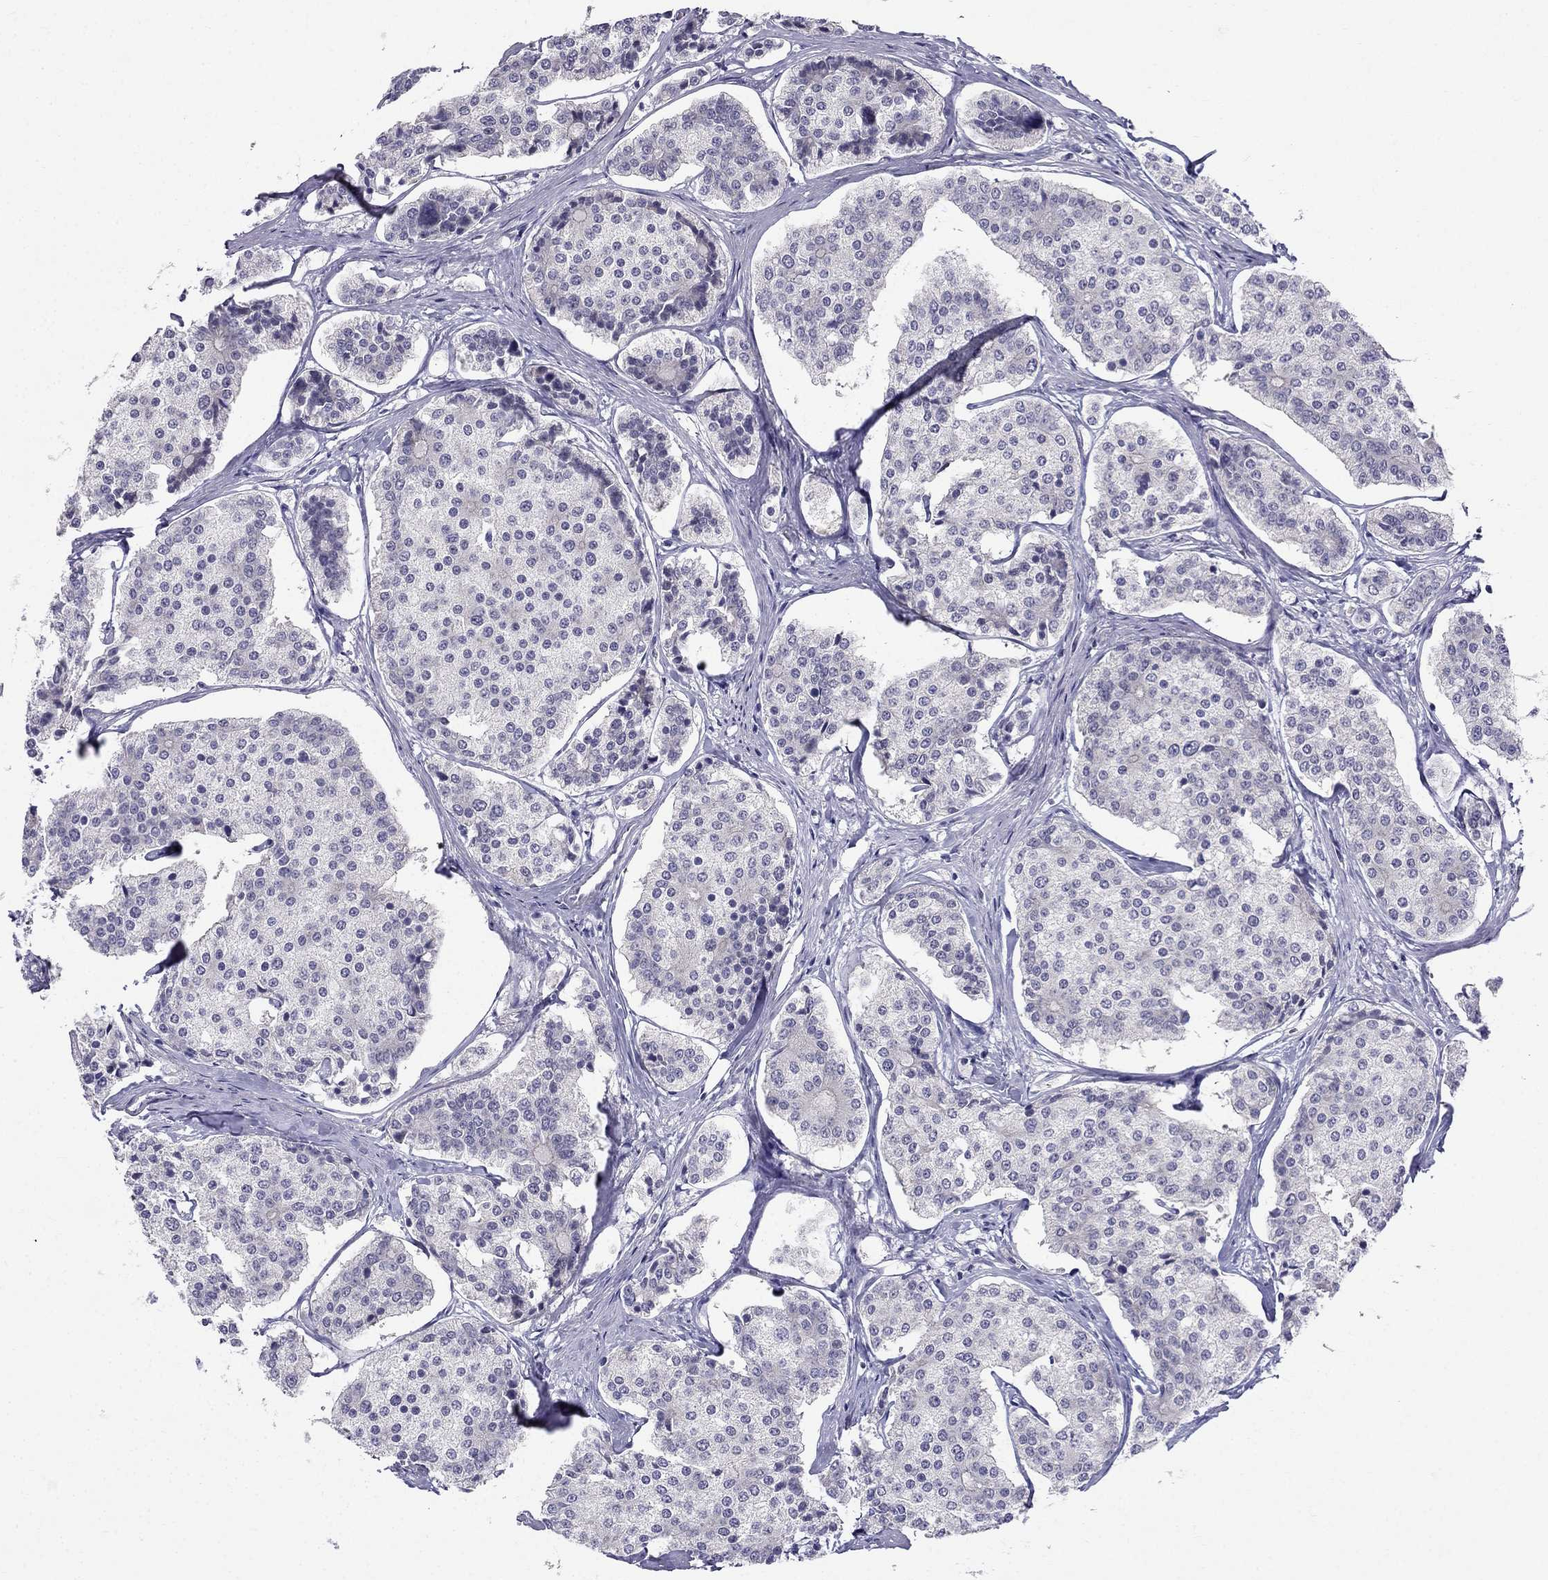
{"staining": {"intensity": "negative", "quantity": "none", "location": "none"}, "tissue": "carcinoid", "cell_type": "Tumor cells", "image_type": "cancer", "snomed": [{"axis": "morphology", "description": "Carcinoid, malignant, NOS"}, {"axis": "topography", "description": "Small intestine"}], "caption": "Human malignant carcinoid stained for a protein using immunohistochemistry (IHC) displays no staining in tumor cells.", "gene": "BAG5", "patient": {"sex": "female", "age": 65}}